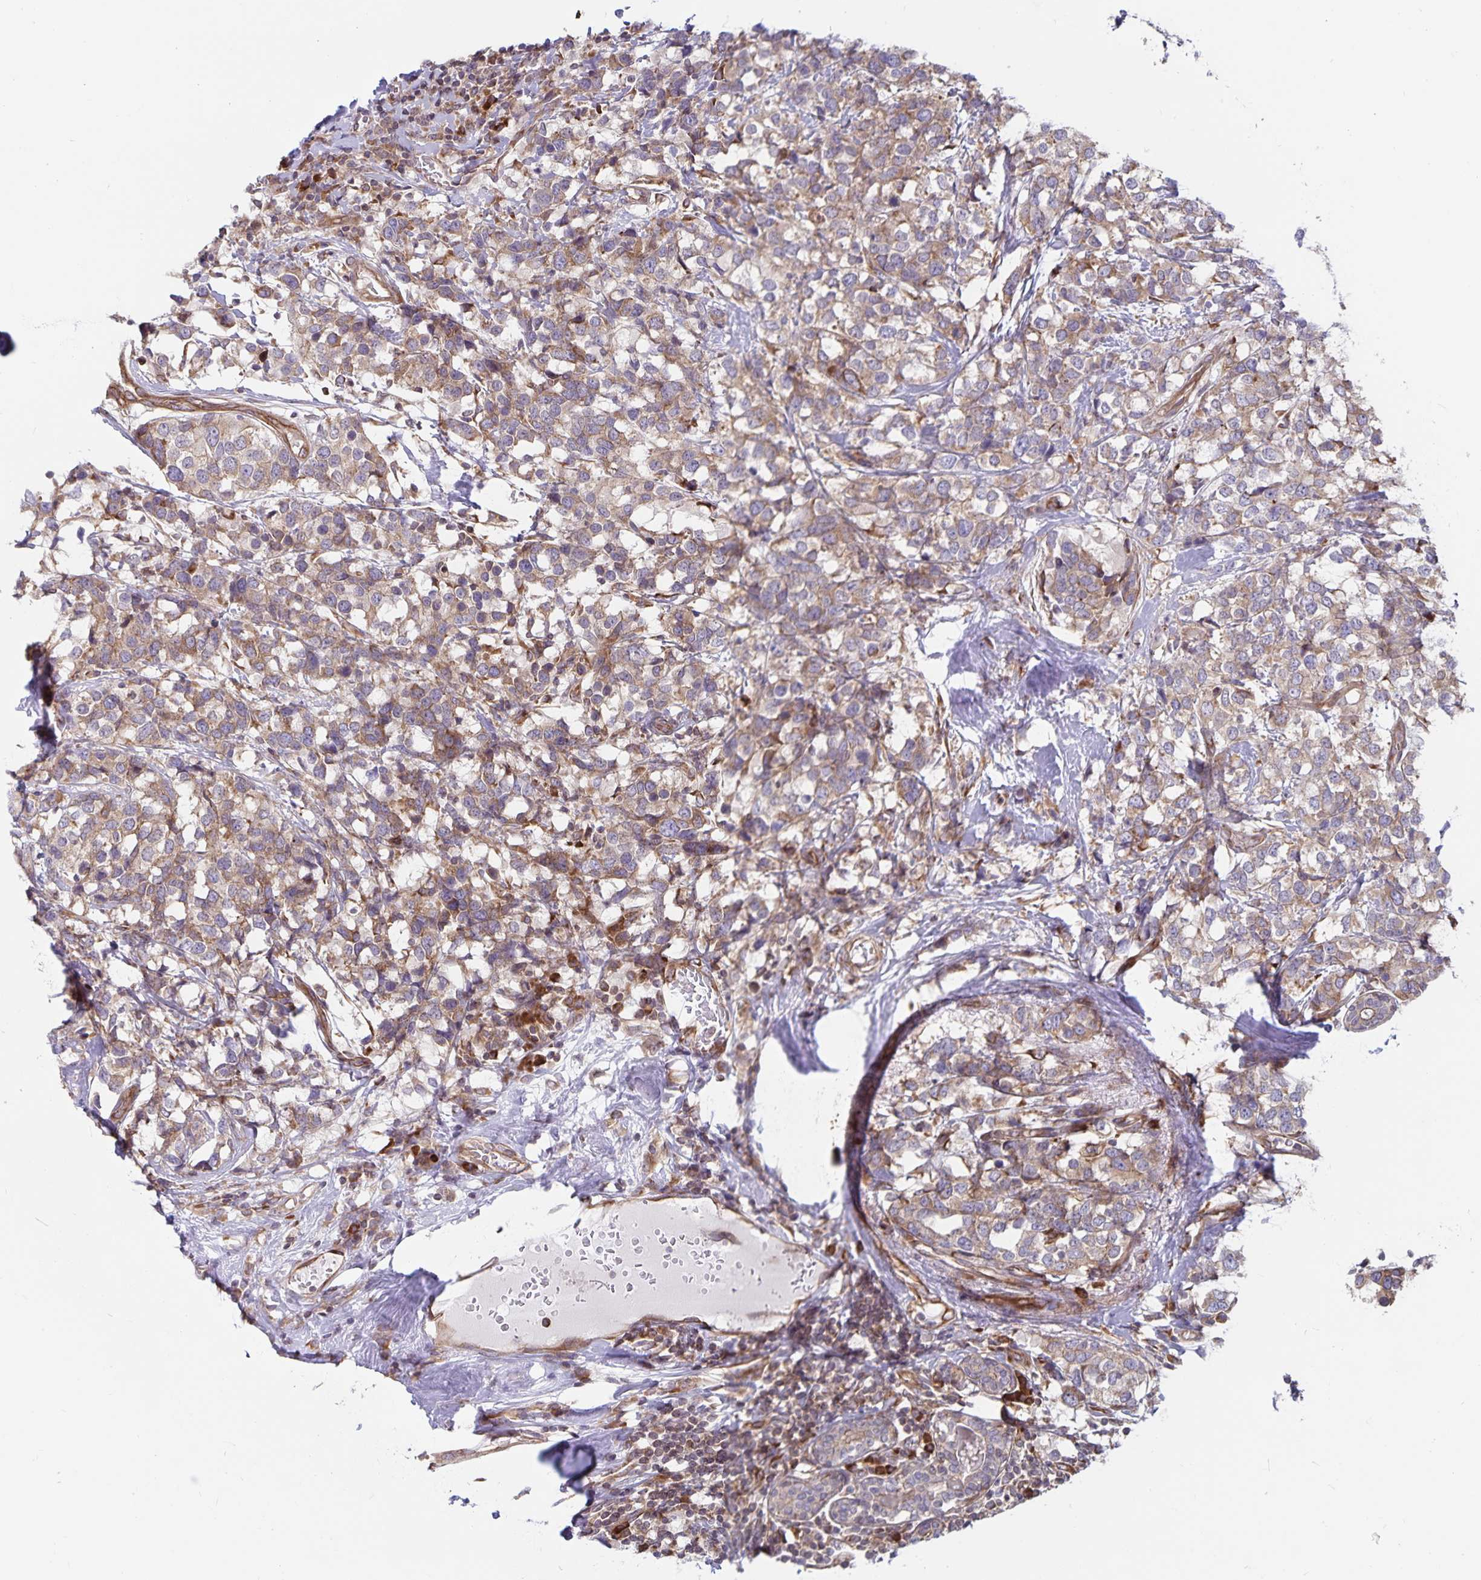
{"staining": {"intensity": "weak", "quantity": ">75%", "location": "cytoplasmic/membranous"}, "tissue": "breast cancer", "cell_type": "Tumor cells", "image_type": "cancer", "snomed": [{"axis": "morphology", "description": "Lobular carcinoma"}, {"axis": "topography", "description": "Breast"}], "caption": "IHC of human lobular carcinoma (breast) shows low levels of weak cytoplasmic/membranous staining in about >75% of tumor cells.", "gene": "SEC62", "patient": {"sex": "female", "age": 59}}